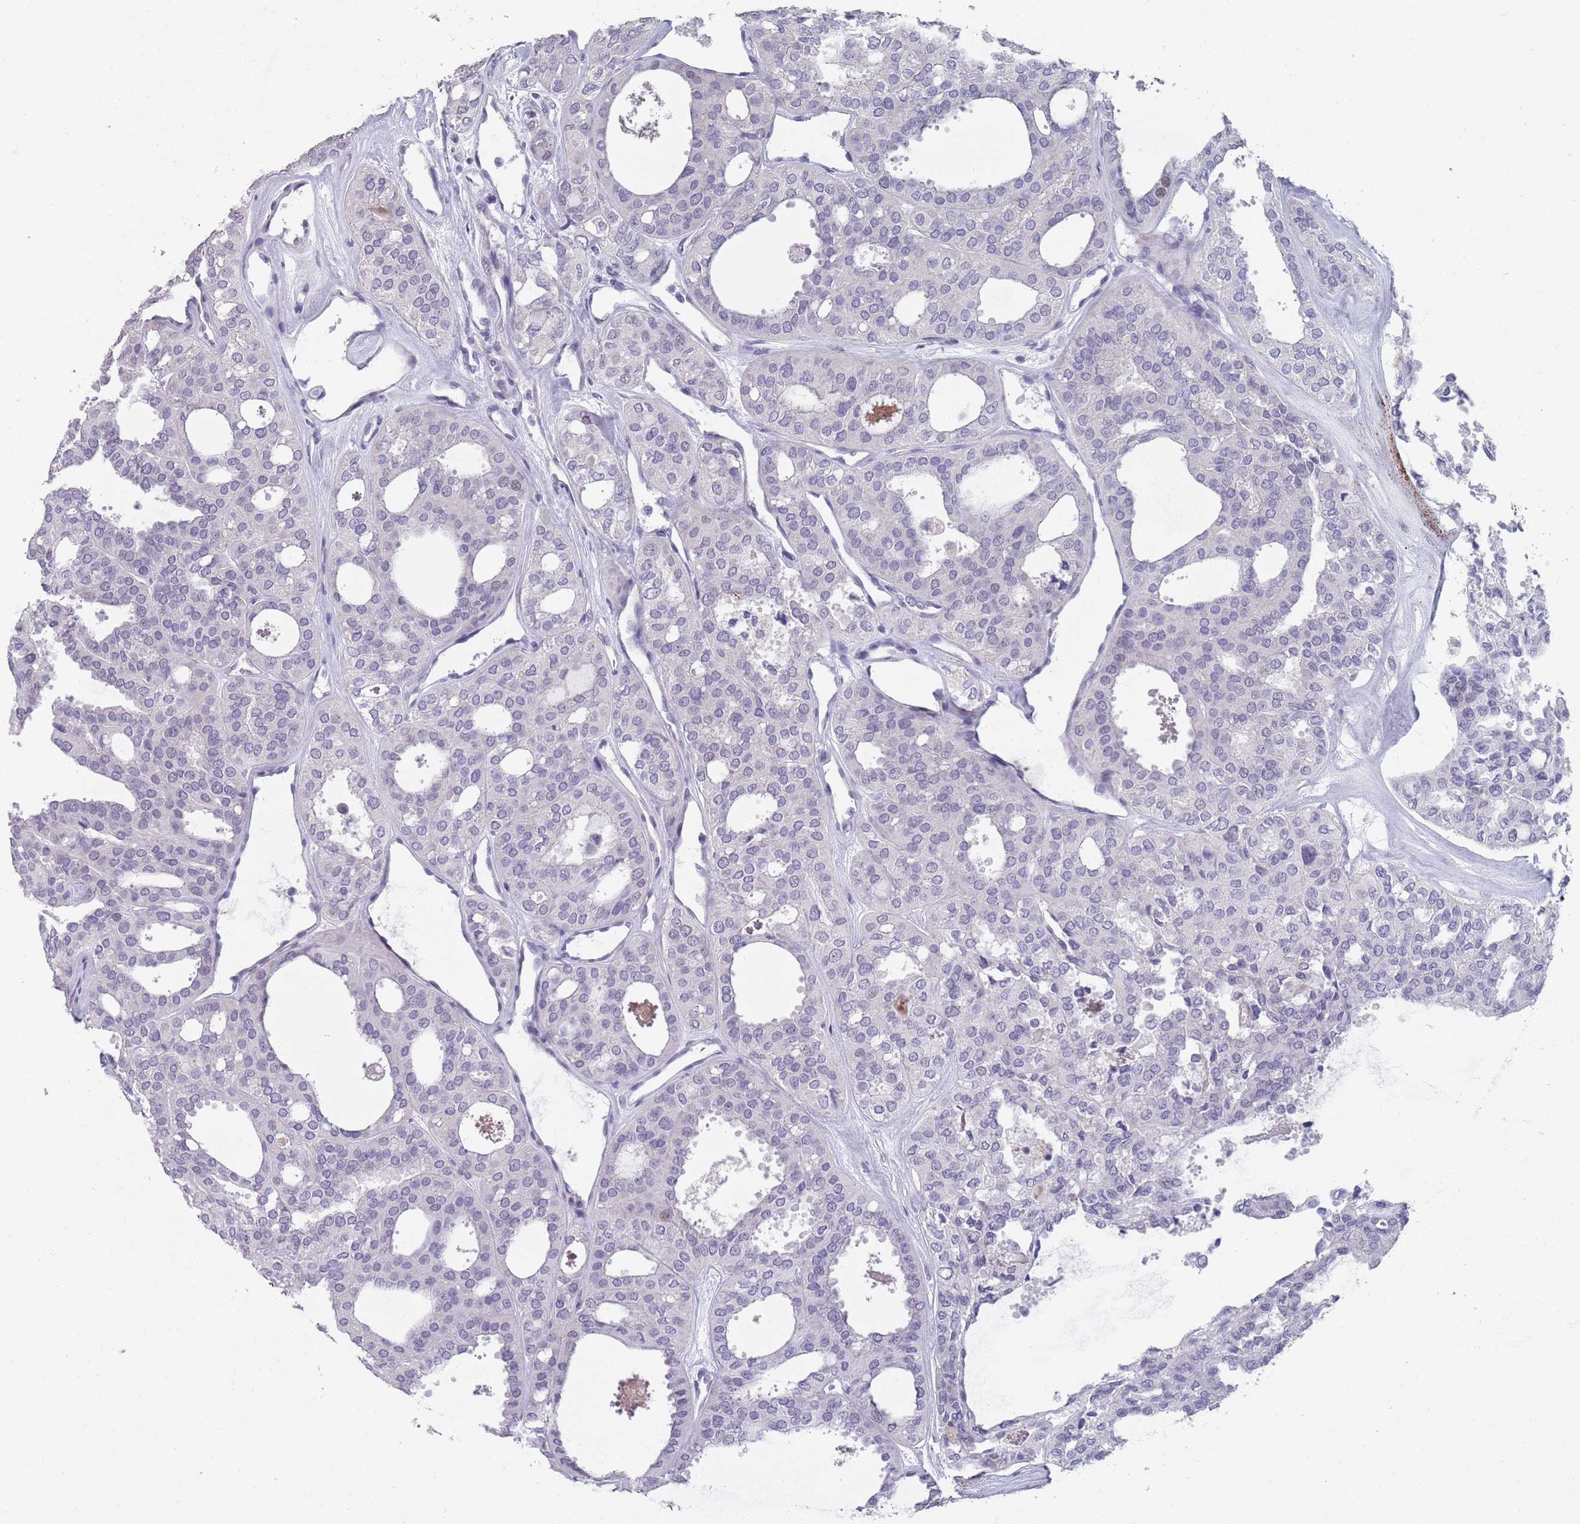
{"staining": {"intensity": "negative", "quantity": "none", "location": "none"}, "tissue": "thyroid cancer", "cell_type": "Tumor cells", "image_type": "cancer", "snomed": [{"axis": "morphology", "description": "Follicular adenoma carcinoma, NOS"}, {"axis": "topography", "description": "Thyroid gland"}], "caption": "Protein analysis of follicular adenoma carcinoma (thyroid) demonstrates no significant positivity in tumor cells.", "gene": "SAMD1", "patient": {"sex": "male", "age": 75}}